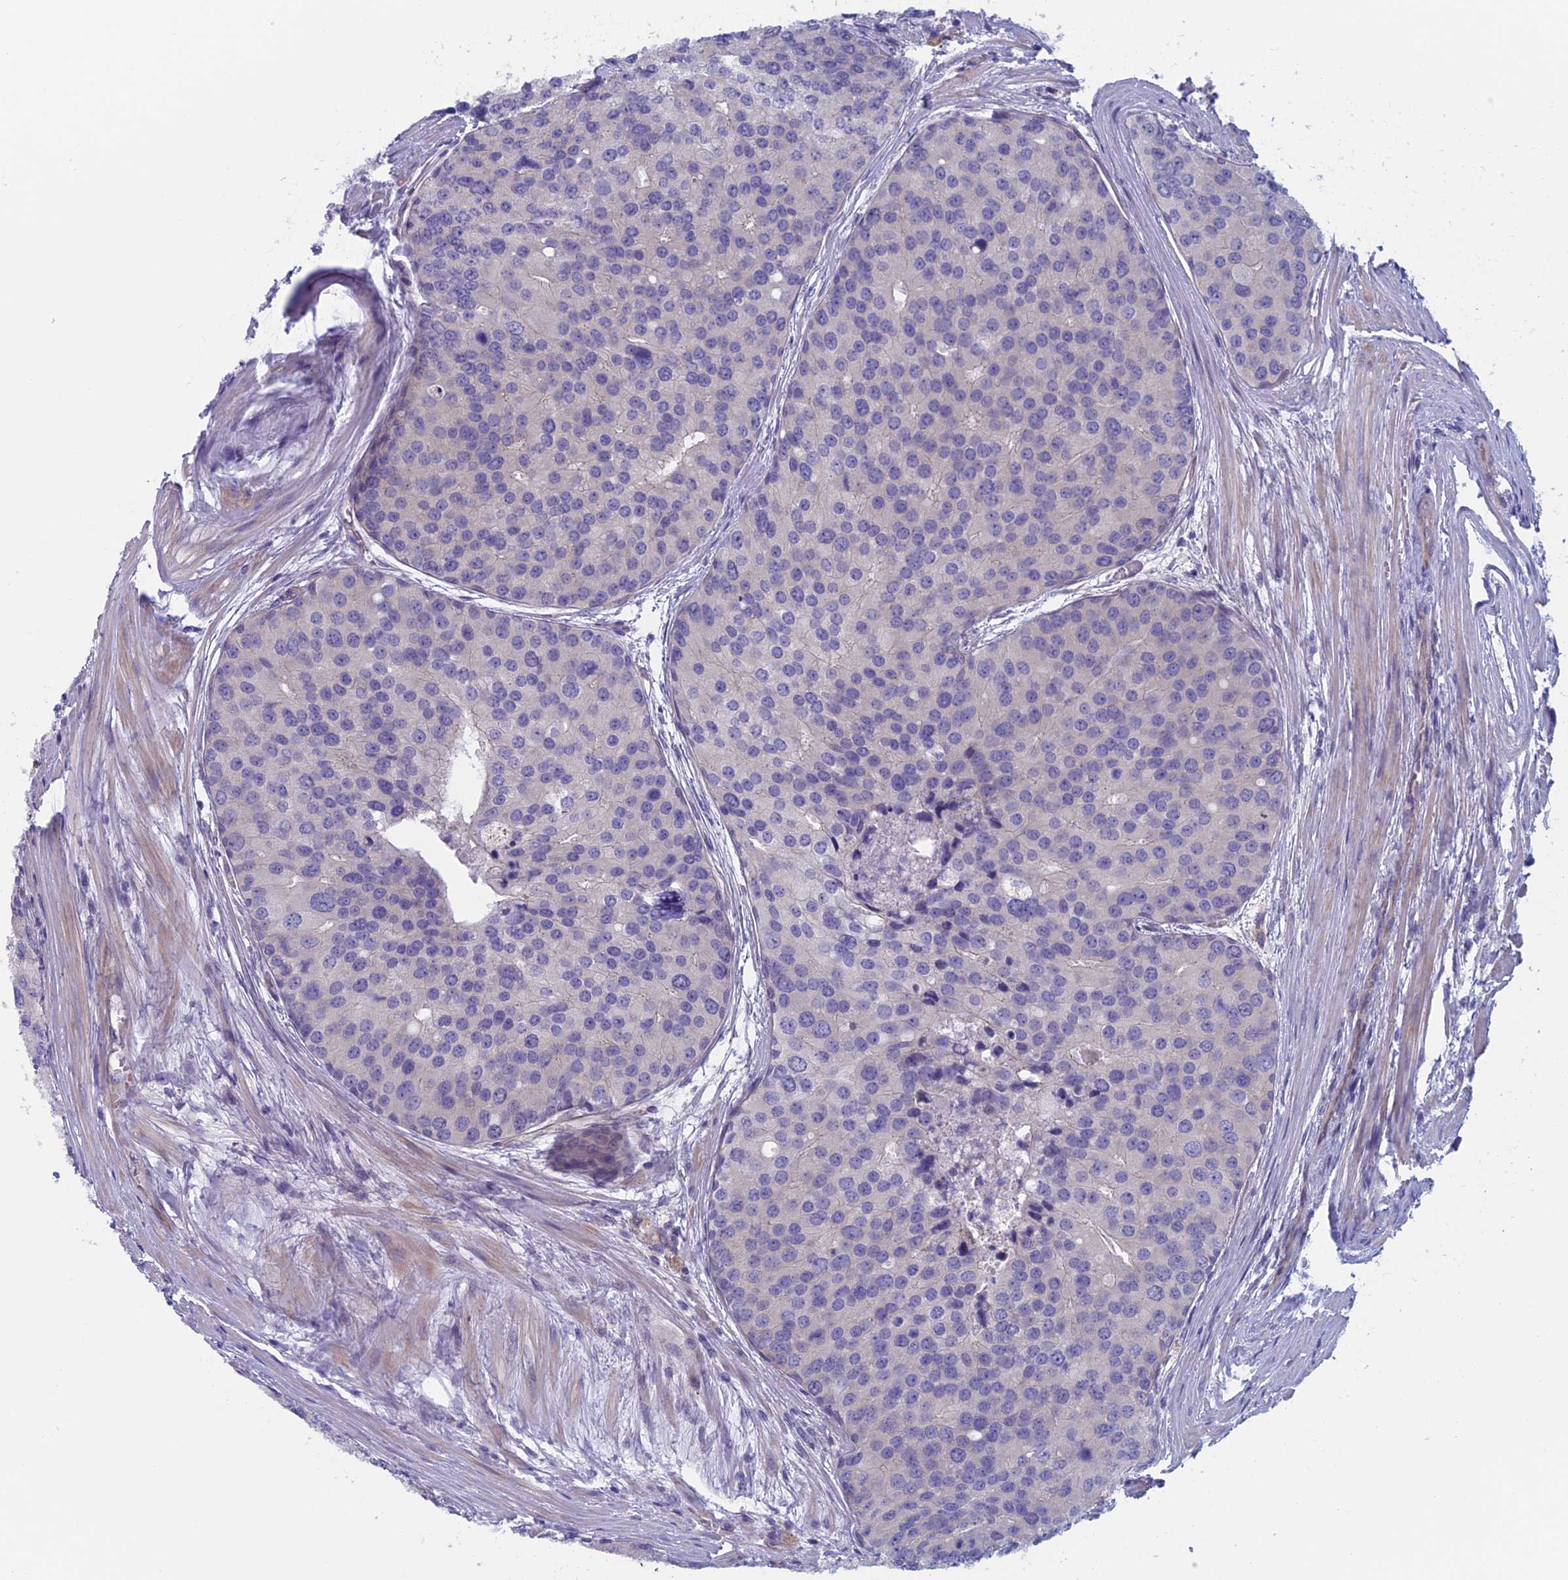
{"staining": {"intensity": "negative", "quantity": "none", "location": "none"}, "tissue": "prostate cancer", "cell_type": "Tumor cells", "image_type": "cancer", "snomed": [{"axis": "morphology", "description": "Adenocarcinoma, High grade"}, {"axis": "topography", "description": "Prostate"}], "caption": "Immunohistochemistry (IHC) photomicrograph of neoplastic tissue: prostate cancer stained with DAB (3,3'-diaminobenzidine) displays no significant protein positivity in tumor cells.", "gene": "CNOT6L", "patient": {"sex": "male", "age": 62}}